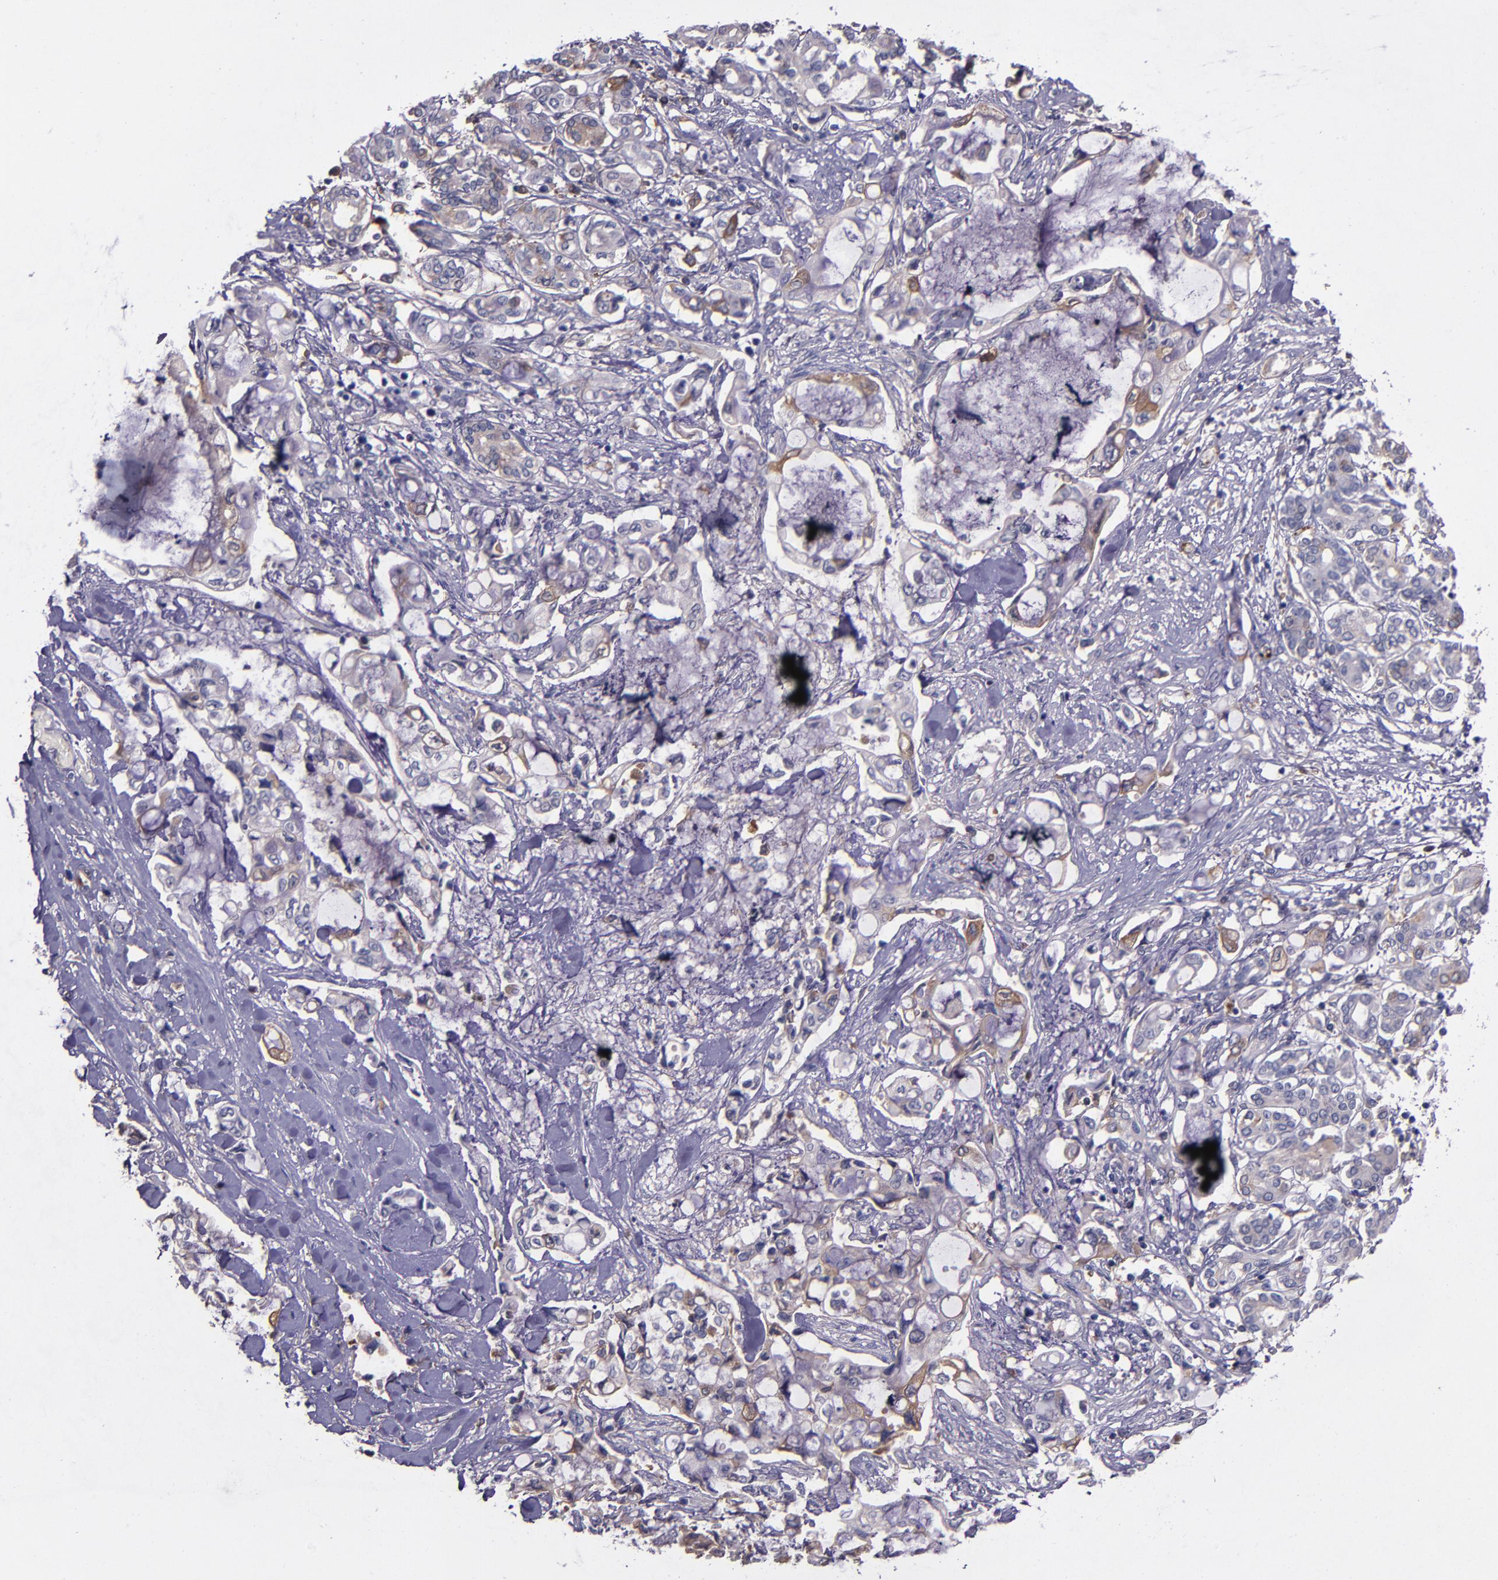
{"staining": {"intensity": "moderate", "quantity": "<25%", "location": "cytoplasmic/membranous"}, "tissue": "pancreatic cancer", "cell_type": "Tumor cells", "image_type": "cancer", "snomed": [{"axis": "morphology", "description": "Adenocarcinoma, NOS"}, {"axis": "topography", "description": "Pancreas"}], "caption": "Tumor cells show moderate cytoplasmic/membranous staining in approximately <25% of cells in adenocarcinoma (pancreatic).", "gene": "A2M", "patient": {"sex": "female", "age": 70}}